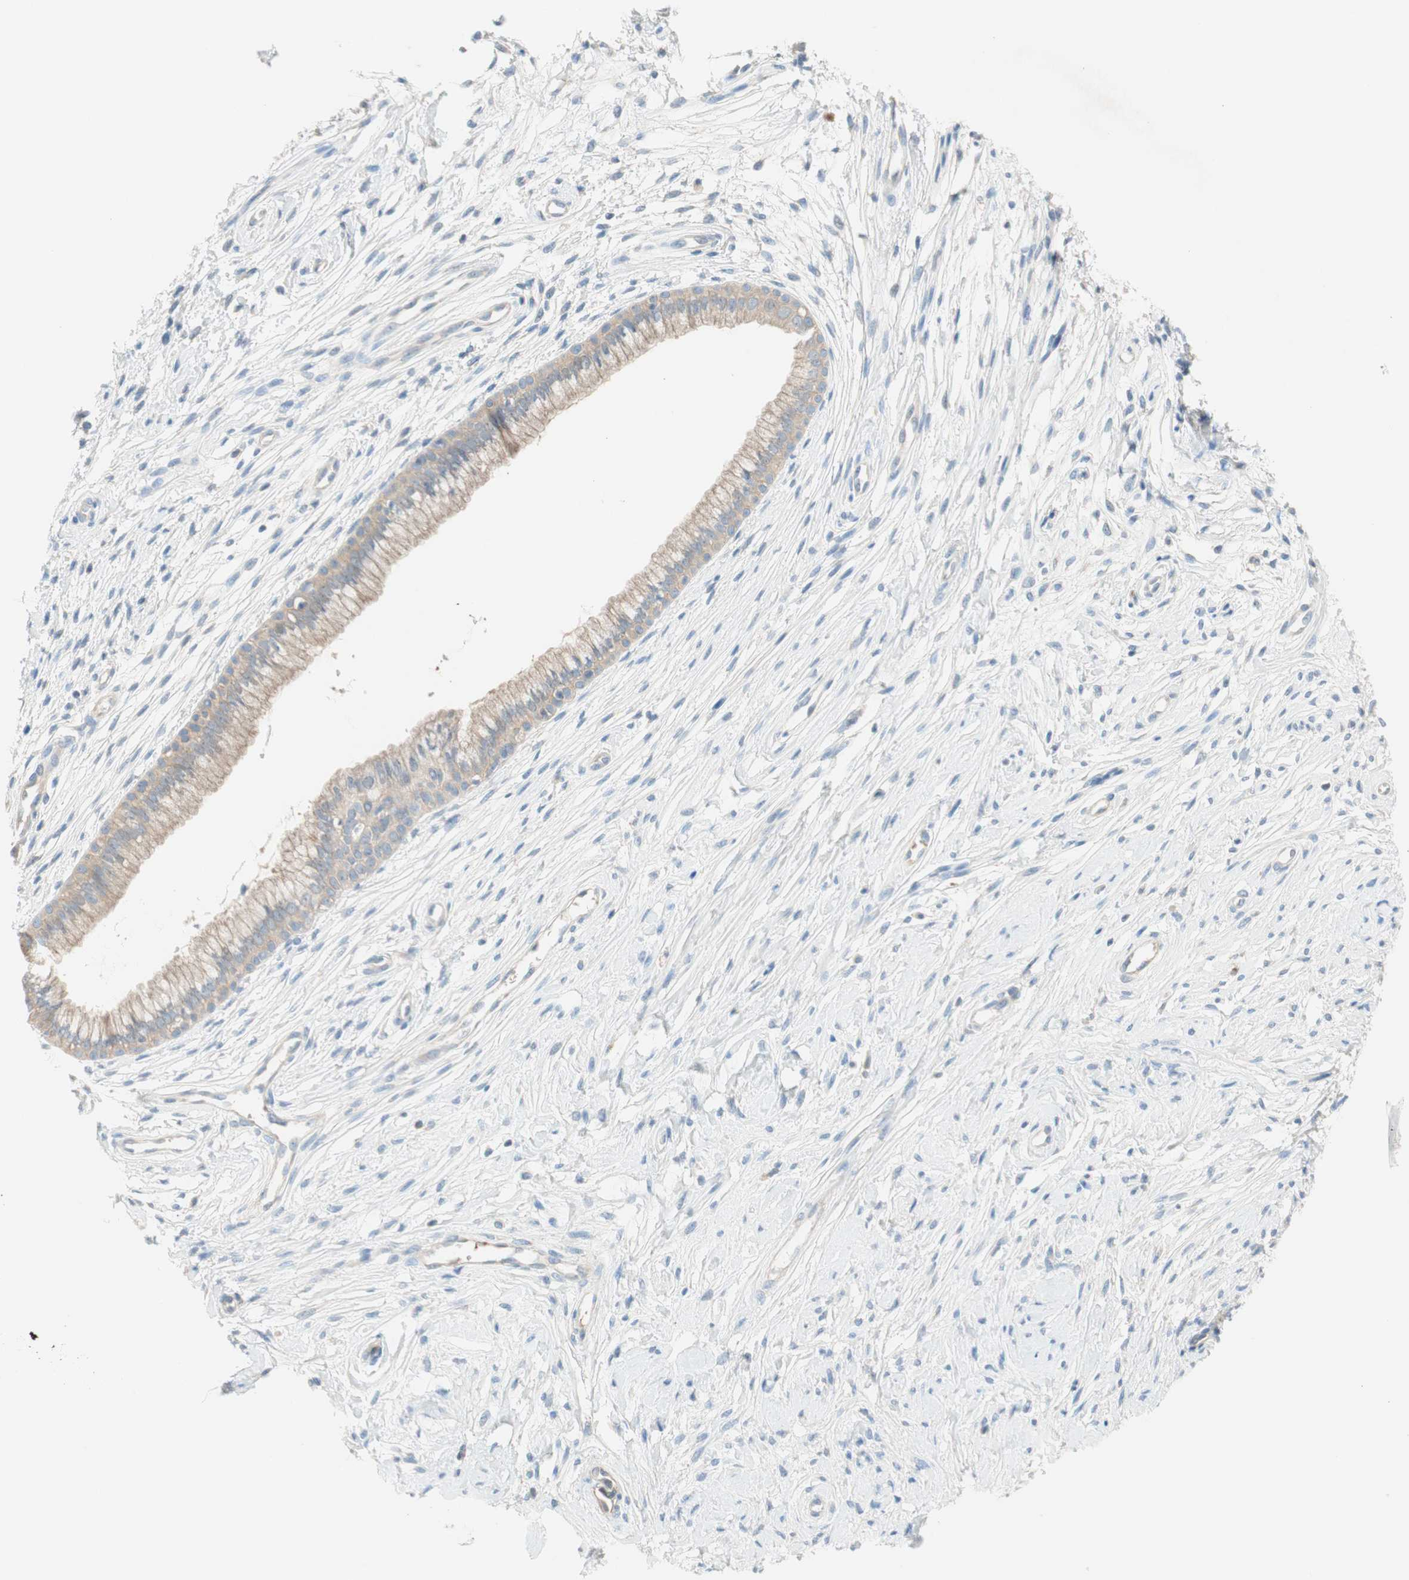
{"staining": {"intensity": "weak", "quantity": "25%-75%", "location": "cytoplasmic/membranous"}, "tissue": "cervix", "cell_type": "Glandular cells", "image_type": "normal", "snomed": [{"axis": "morphology", "description": "Normal tissue, NOS"}, {"axis": "topography", "description": "Cervix"}], "caption": "Benign cervix was stained to show a protein in brown. There is low levels of weak cytoplasmic/membranous expression in approximately 25%-75% of glandular cells. Immunohistochemistry stains the protein in brown and the nuclei are stained blue.", "gene": "GLUL", "patient": {"sex": "female", "age": 39}}